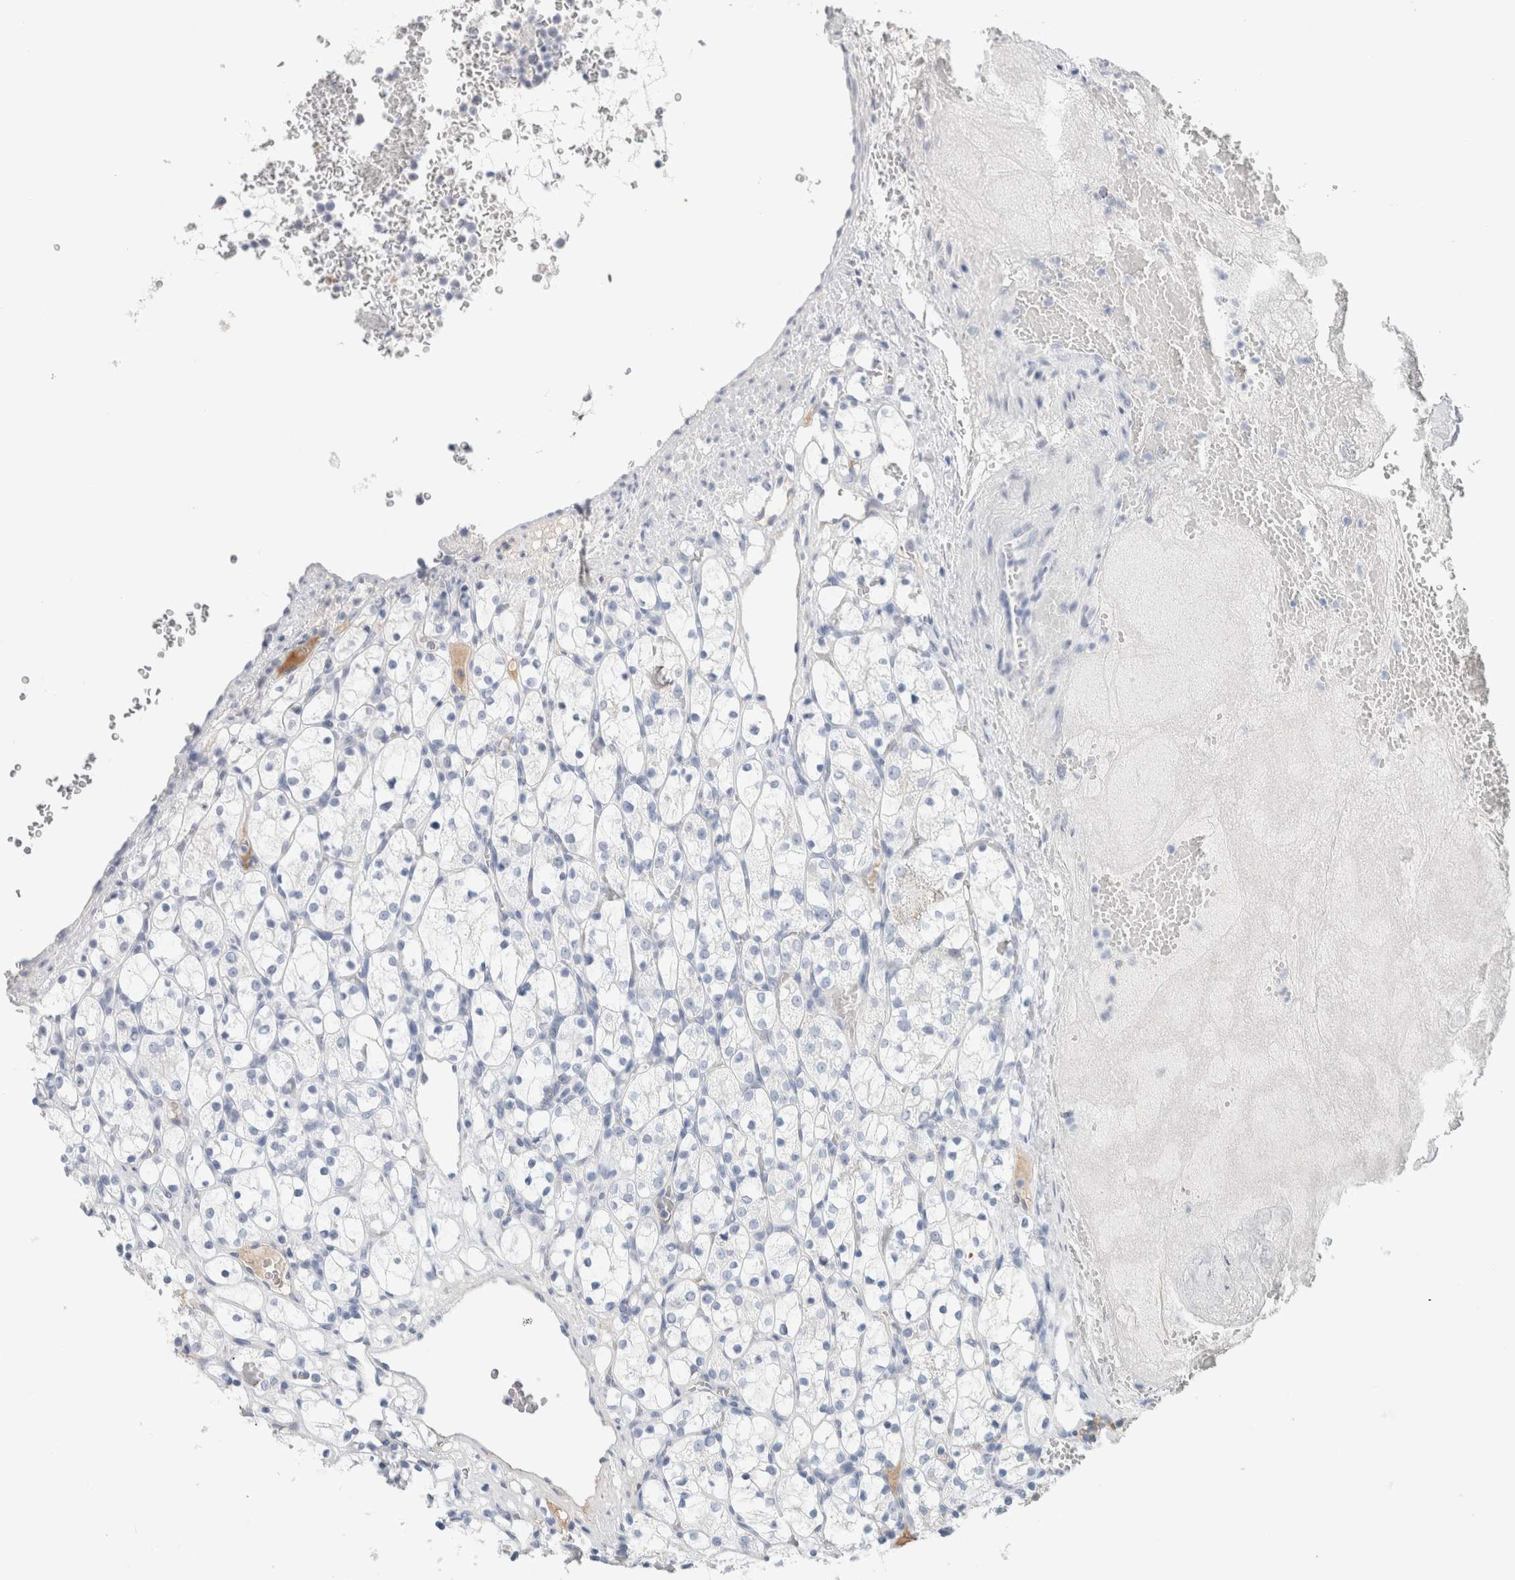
{"staining": {"intensity": "negative", "quantity": "none", "location": "none"}, "tissue": "renal cancer", "cell_type": "Tumor cells", "image_type": "cancer", "snomed": [{"axis": "morphology", "description": "Adenocarcinoma, NOS"}, {"axis": "topography", "description": "Kidney"}], "caption": "Immunohistochemistry (IHC) of human adenocarcinoma (renal) displays no staining in tumor cells.", "gene": "IL6", "patient": {"sex": "female", "age": 69}}